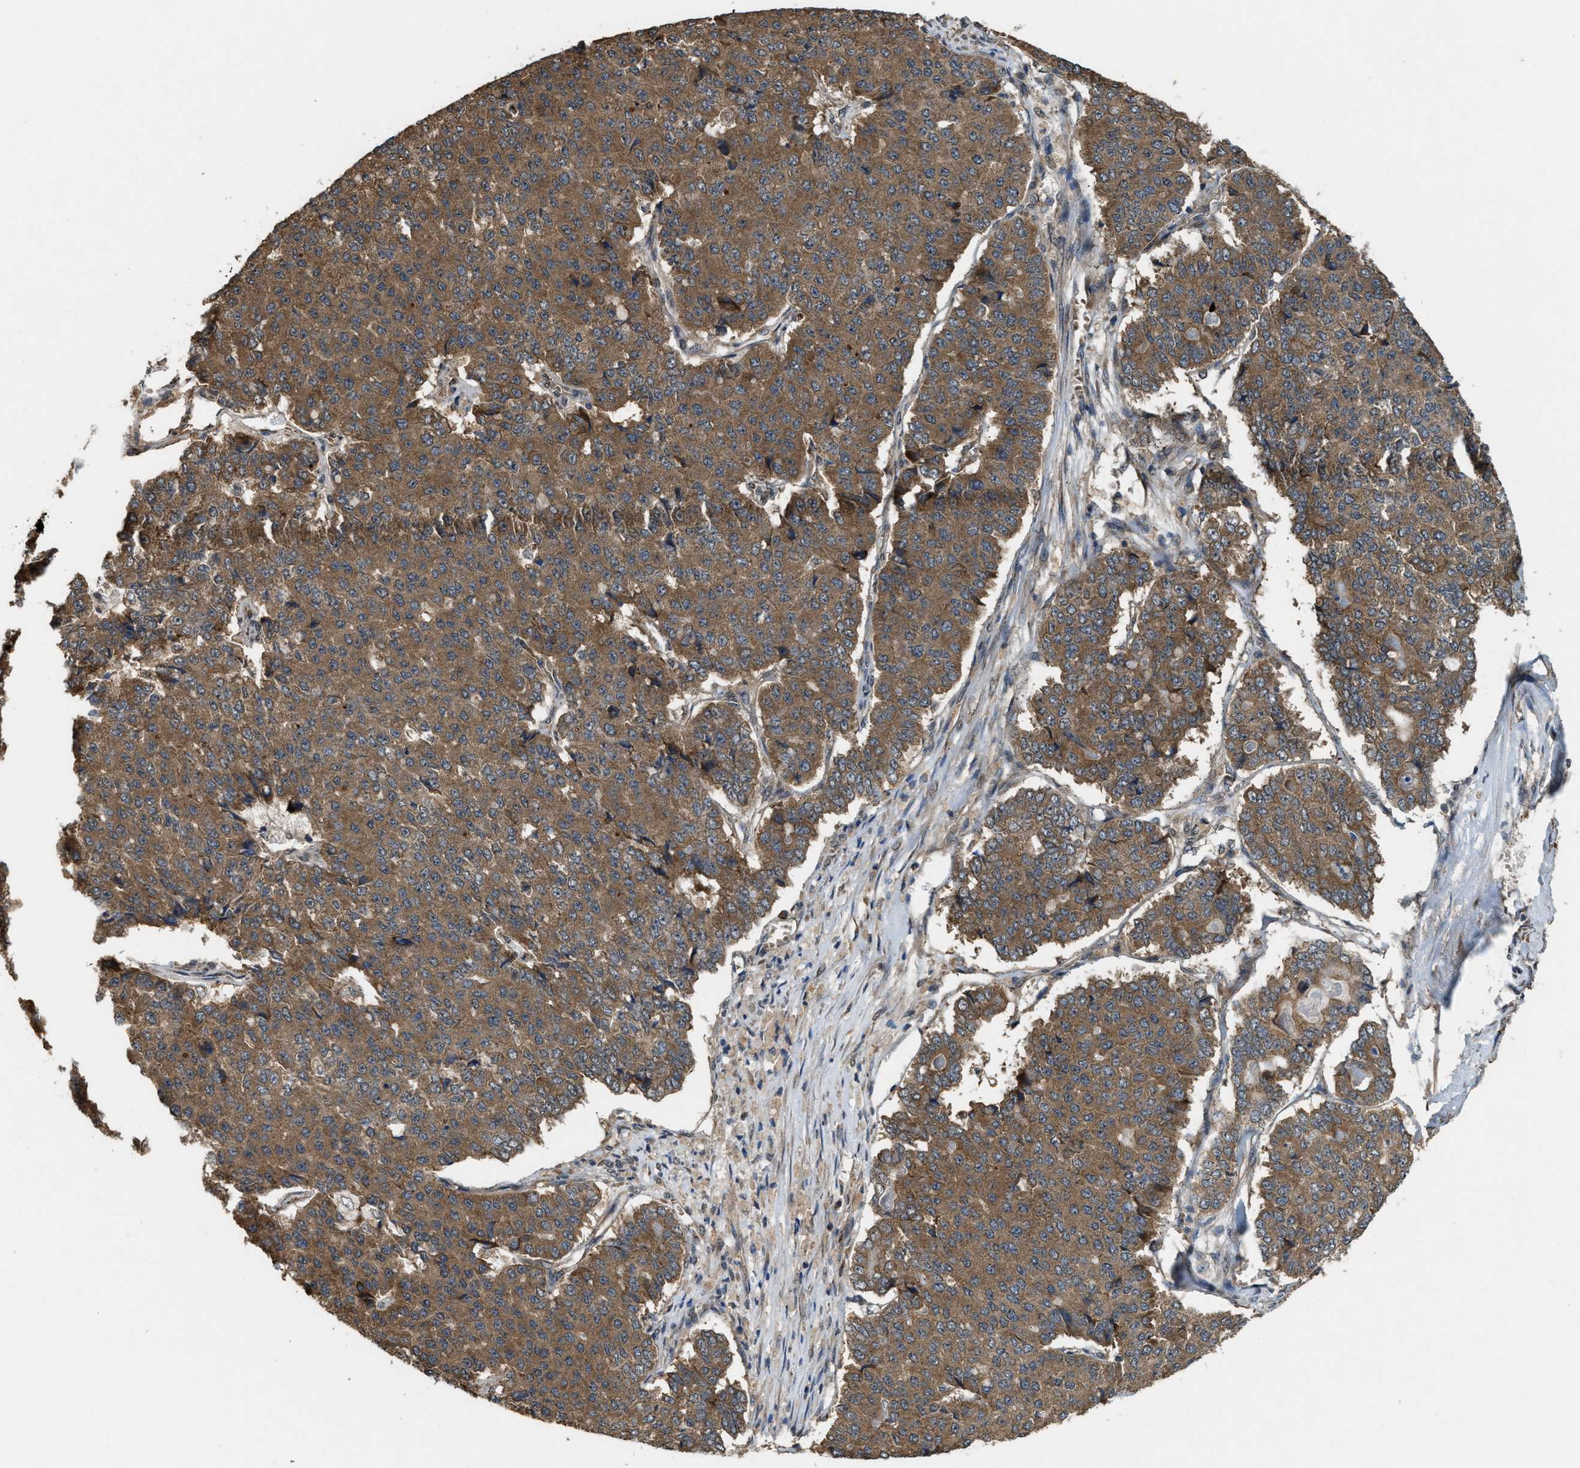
{"staining": {"intensity": "moderate", "quantity": ">75%", "location": "cytoplasmic/membranous"}, "tissue": "pancreatic cancer", "cell_type": "Tumor cells", "image_type": "cancer", "snomed": [{"axis": "morphology", "description": "Adenocarcinoma, NOS"}, {"axis": "topography", "description": "Pancreas"}], "caption": "Immunohistochemical staining of human adenocarcinoma (pancreatic) exhibits moderate cytoplasmic/membranous protein expression in approximately >75% of tumor cells.", "gene": "ARHGEF5", "patient": {"sex": "male", "age": 50}}